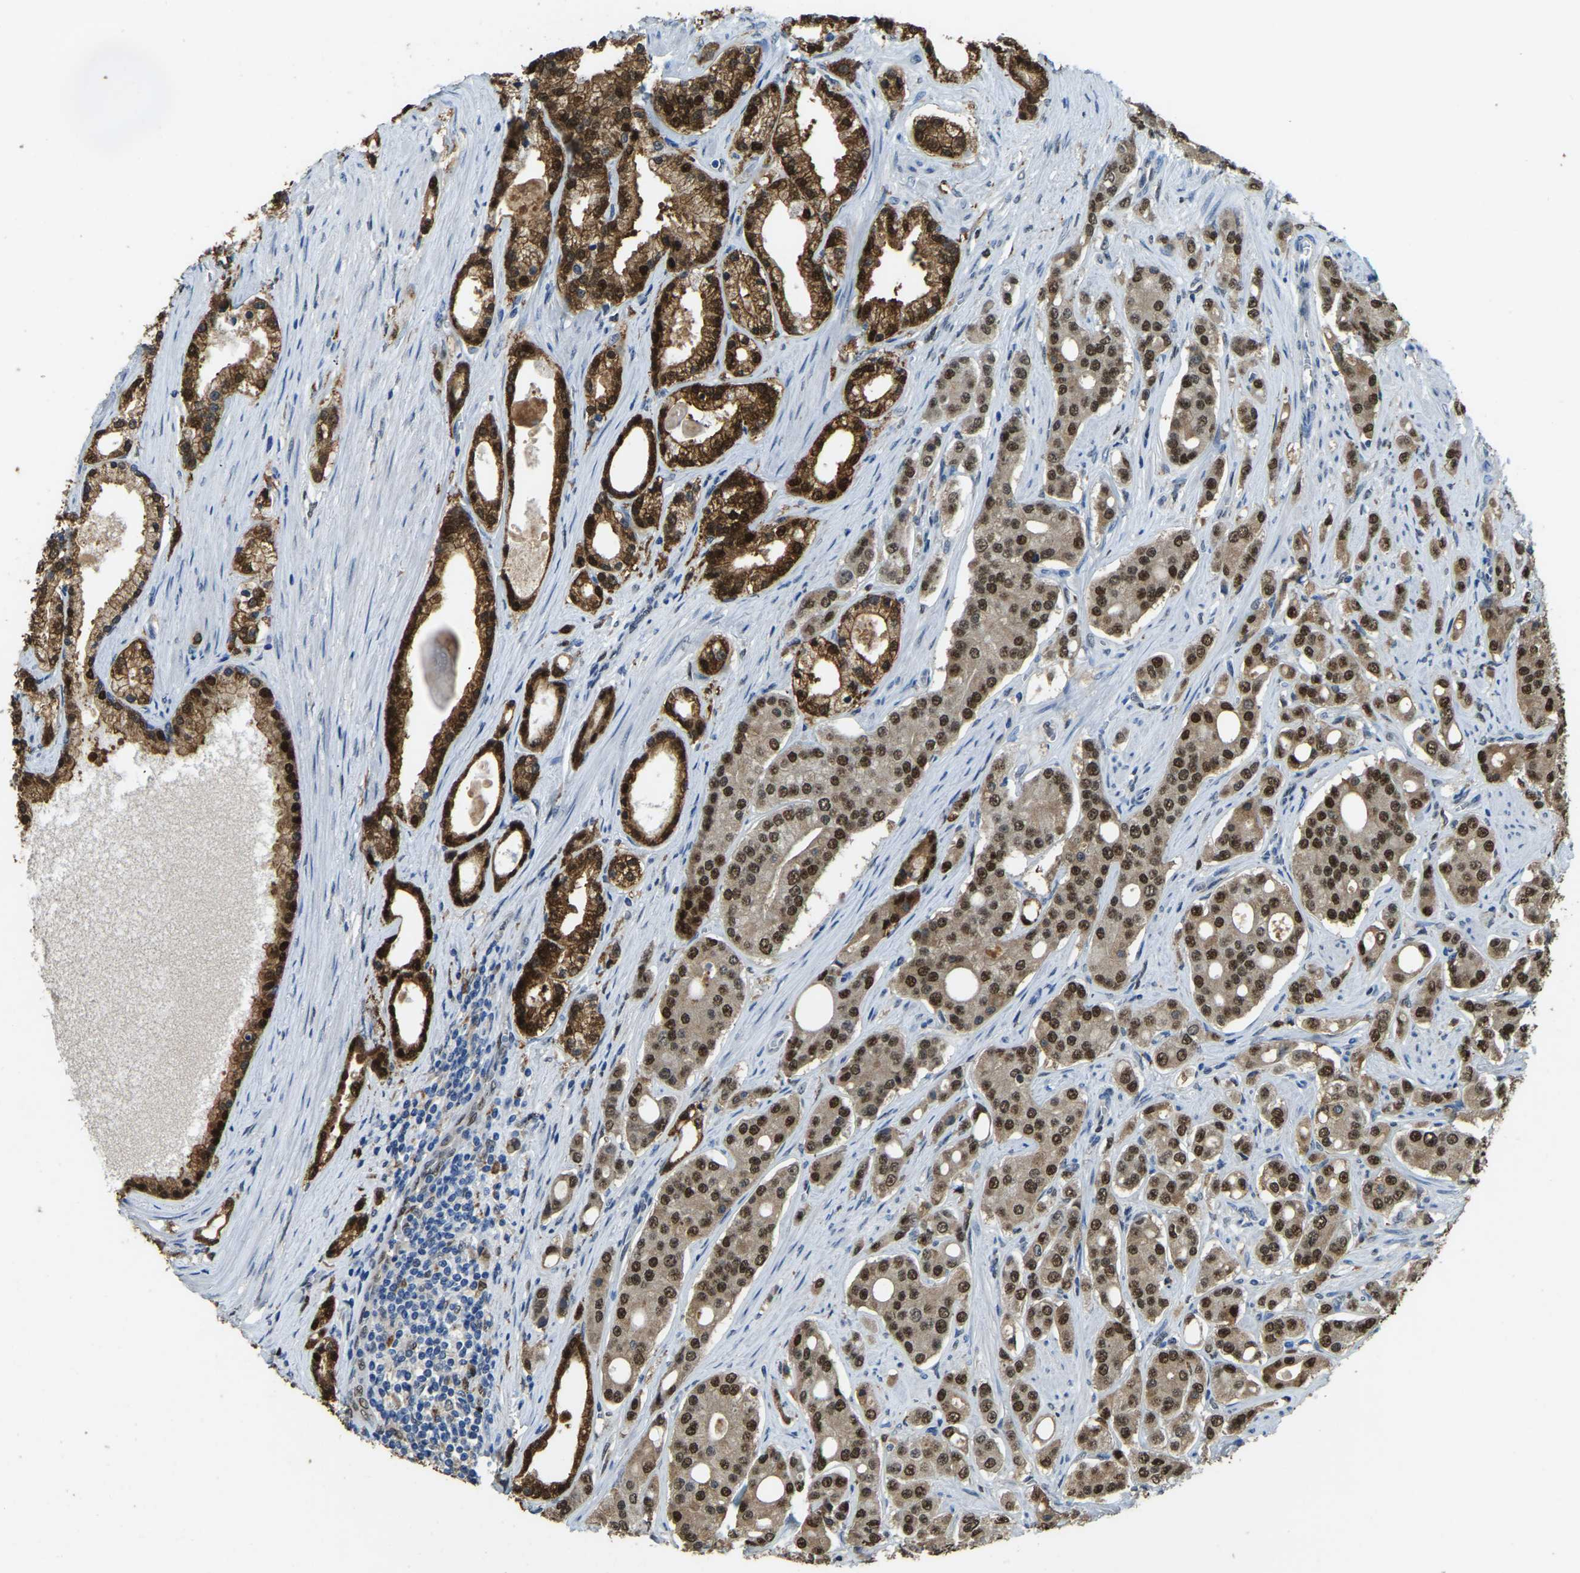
{"staining": {"intensity": "strong", "quantity": ">75%", "location": "cytoplasmic/membranous,nuclear"}, "tissue": "prostate cancer", "cell_type": "Tumor cells", "image_type": "cancer", "snomed": [{"axis": "morphology", "description": "Adenocarcinoma, High grade"}, {"axis": "topography", "description": "Prostate"}], "caption": "DAB (3,3'-diaminobenzidine) immunohistochemical staining of prostate adenocarcinoma (high-grade) reveals strong cytoplasmic/membranous and nuclear protein positivity in approximately >75% of tumor cells.", "gene": "NANS", "patient": {"sex": "male", "age": 71}}